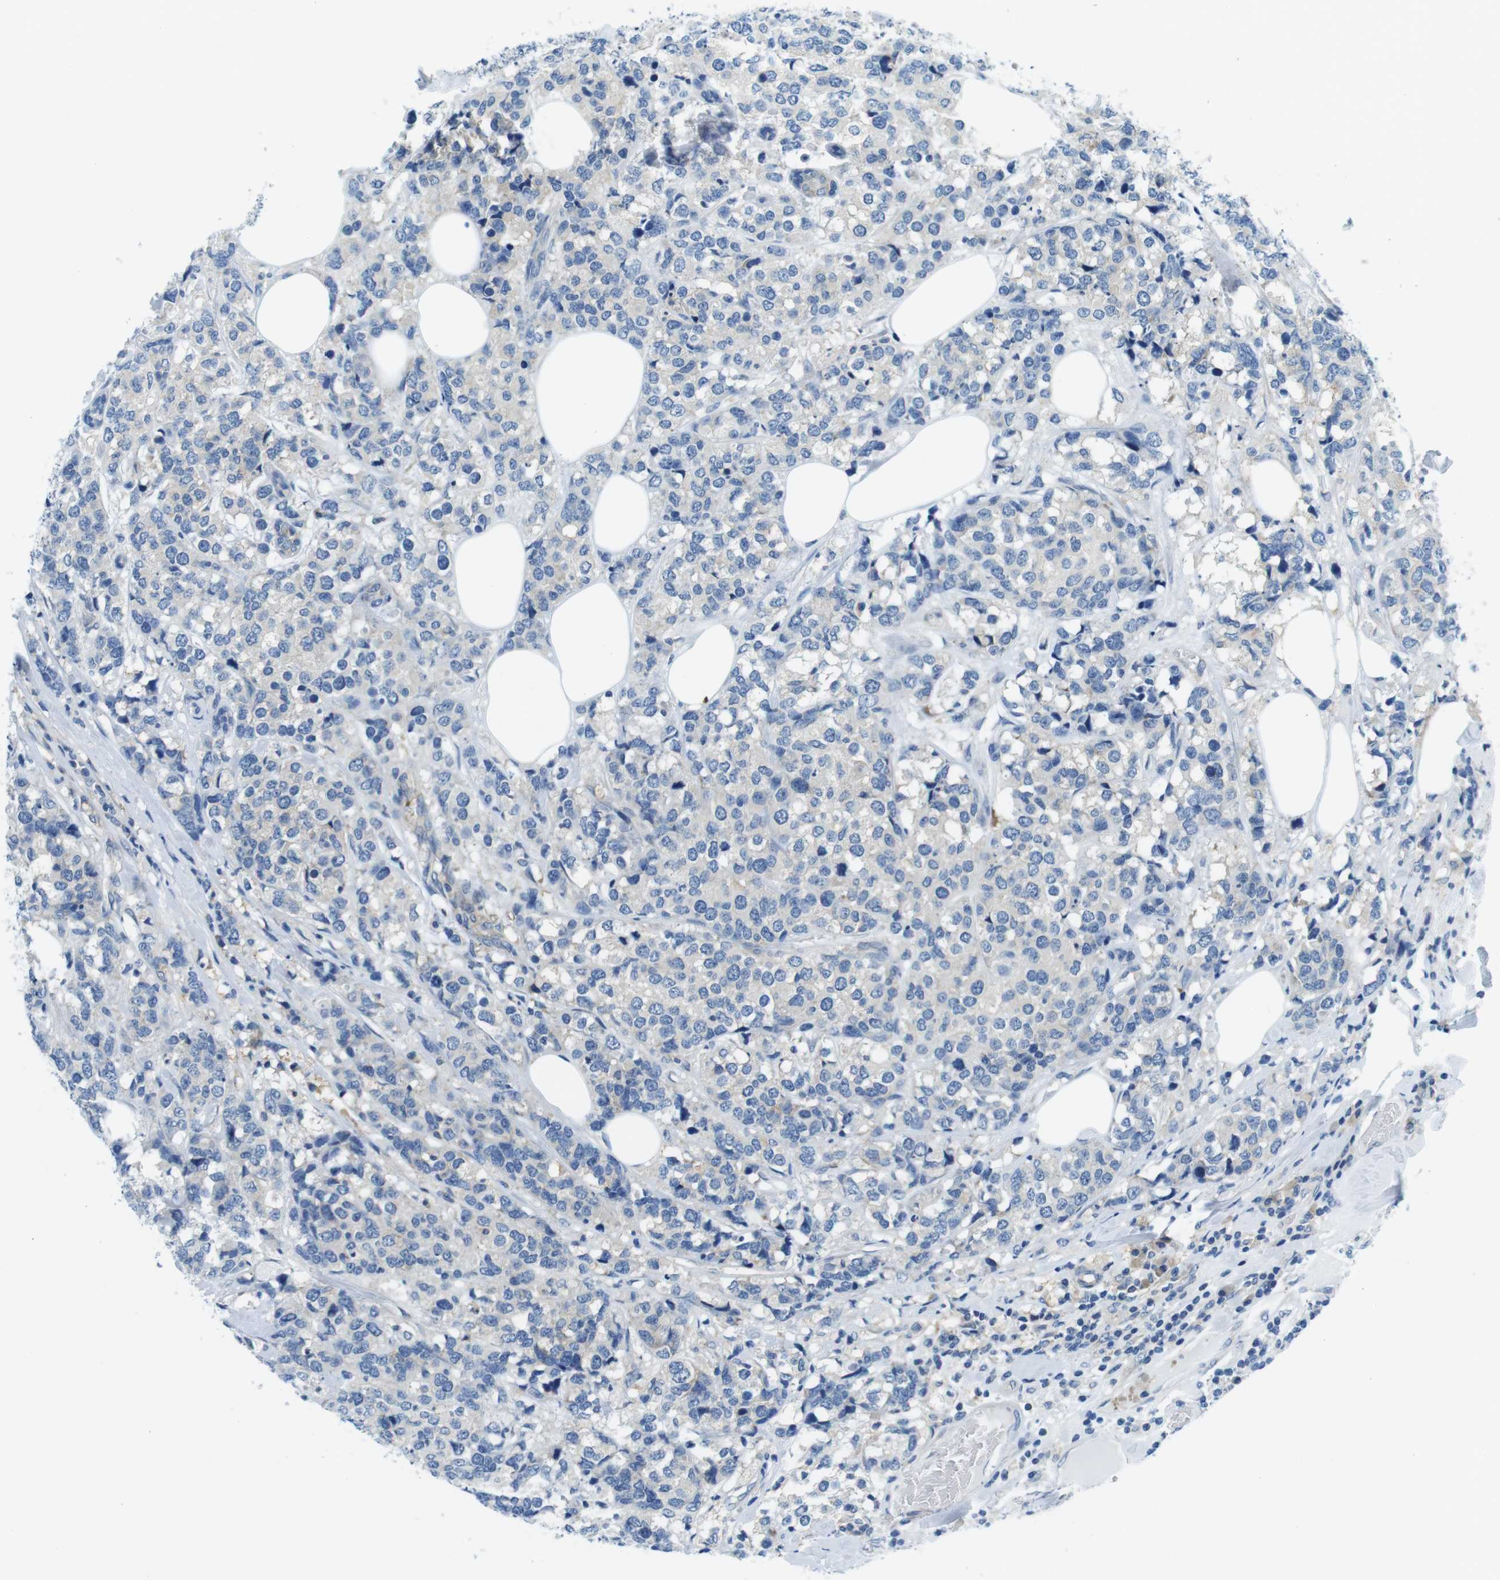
{"staining": {"intensity": "negative", "quantity": "none", "location": "none"}, "tissue": "breast cancer", "cell_type": "Tumor cells", "image_type": "cancer", "snomed": [{"axis": "morphology", "description": "Lobular carcinoma"}, {"axis": "topography", "description": "Breast"}], "caption": "This is an IHC image of human breast cancer (lobular carcinoma). There is no expression in tumor cells.", "gene": "EIF2B5", "patient": {"sex": "female", "age": 59}}